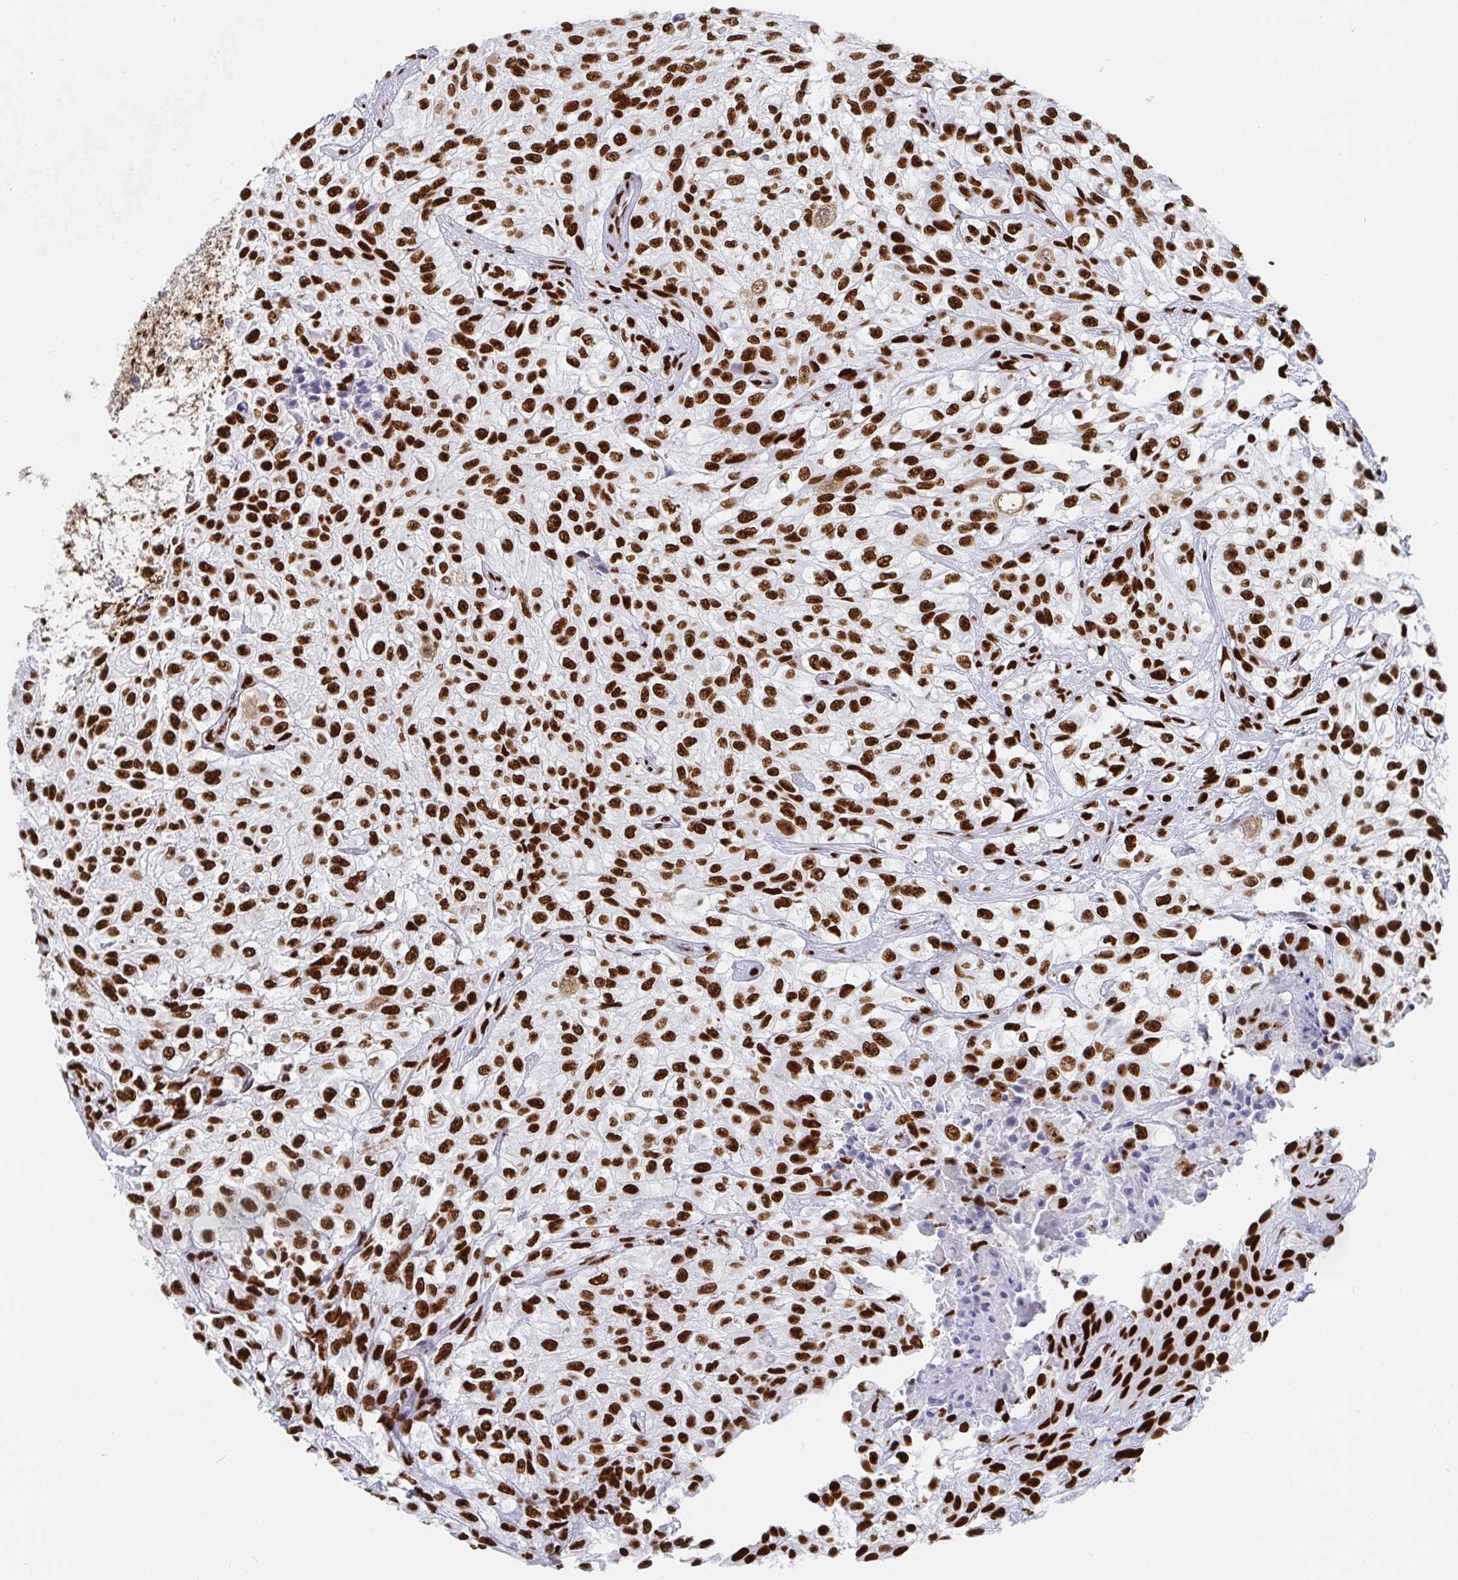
{"staining": {"intensity": "strong", "quantity": ">75%", "location": "nuclear"}, "tissue": "urothelial cancer", "cell_type": "Tumor cells", "image_type": "cancer", "snomed": [{"axis": "morphology", "description": "Urothelial carcinoma, High grade"}, {"axis": "topography", "description": "Urinary bladder"}], "caption": "There is high levels of strong nuclear staining in tumor cells of urothelial cancer, as demonstrated by immunohistochemical staining (brown color).", "gene": "EWSR1", "patient": {"sex": "male", "age": 56}}